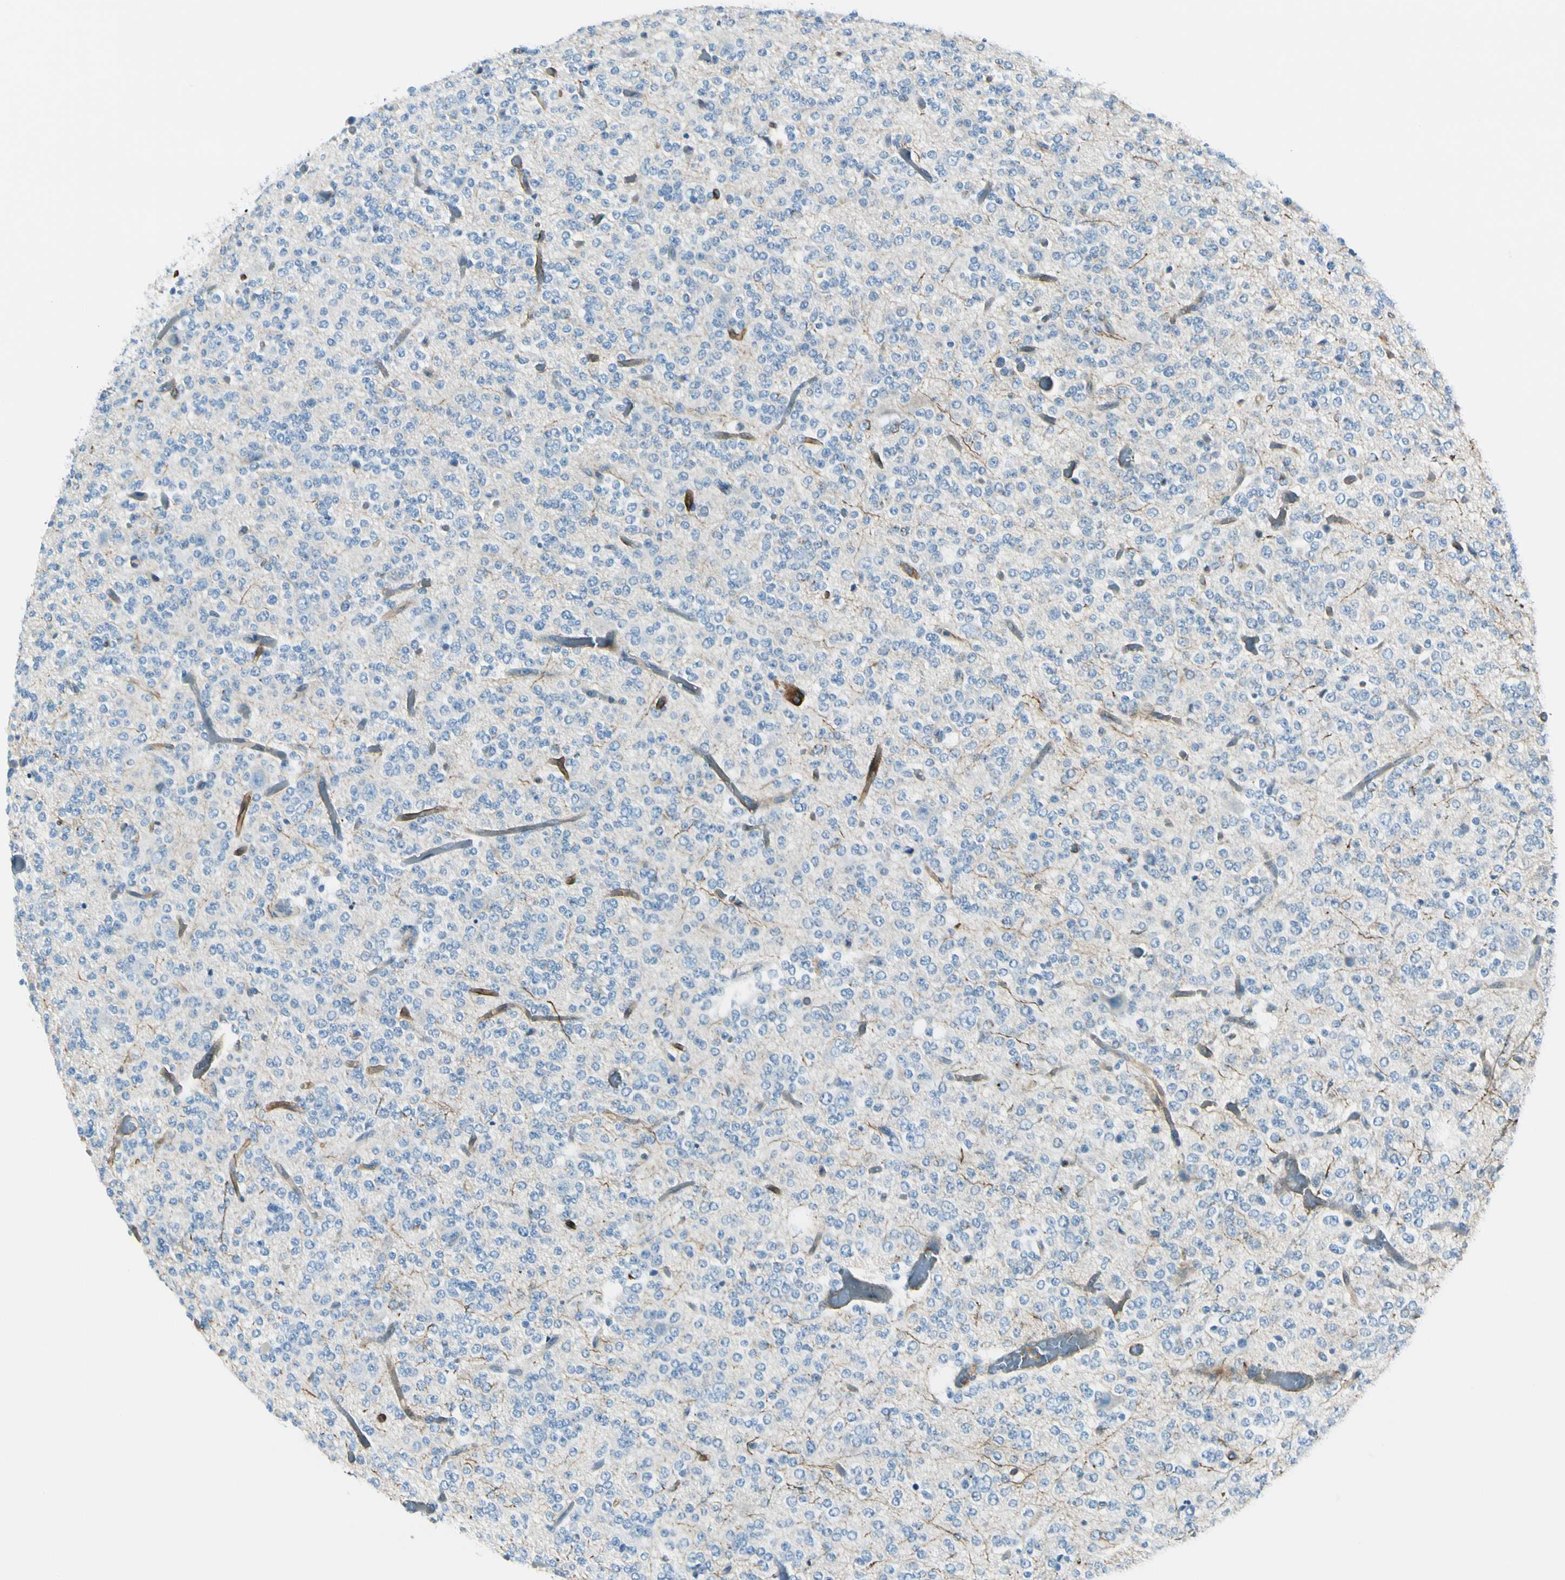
{"staining": {"intensity": "negative", "quantity": "none", "location": "none"}, "tissue": "glioma", "cell_type": "Tumor cells", "image_type": "cancer", "snomed": [{"axis": "morphology", "description": "Glioma, malignant, Low grade"}, {"axis": "topography", "description": "Brain"}], "caption": "This photomicrograph is of glioma stained with immunohistochemistry (IHC) to label a protein in brown with the nuclei are counter-stained blue. There is no expression in tumor cells.", "gene": "CD93", "patient": {"sex": "male", "age": 38}}